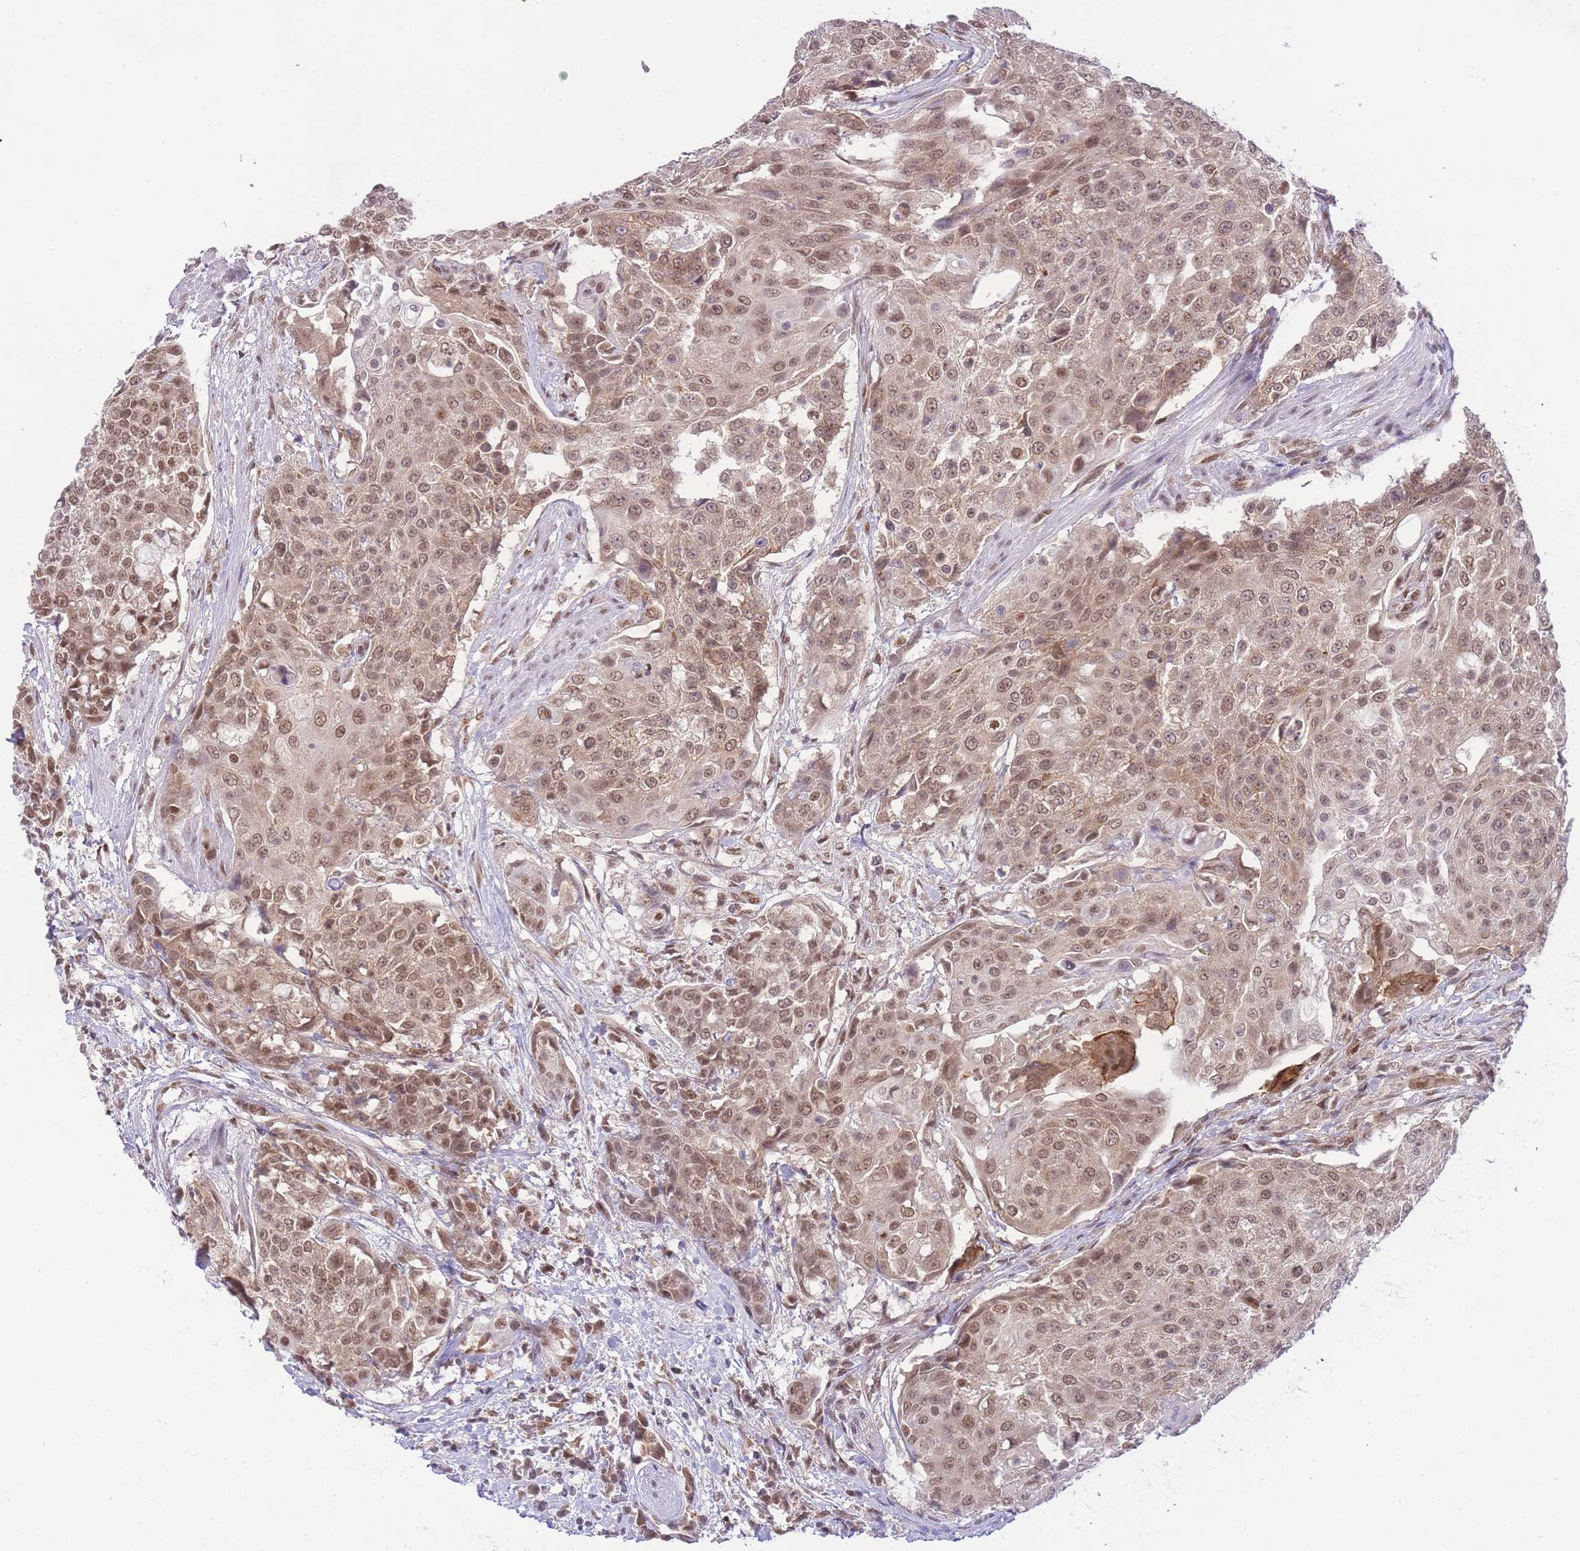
{"staining": {"intensity": "moderate", "quantity": ">75%", "location": "nuclear"}, "tissue": "urothelial cancer", "cell_type": "Tumor cells", "image_type": "cancer", "snomed": [{"axis": "morphology", "description": "Urothelial carcinoma, High grade"}, {"axis": "topography", "description": "Urinary bladder"}], "caption": "Moderate nuclear expression for a protein is present in about >75% of tumor cells of urothelial carcinoma (high-grade) using immunohistochemistry.", "gene": "TMED3", "patient": {"sex": "female", "age": 63}}